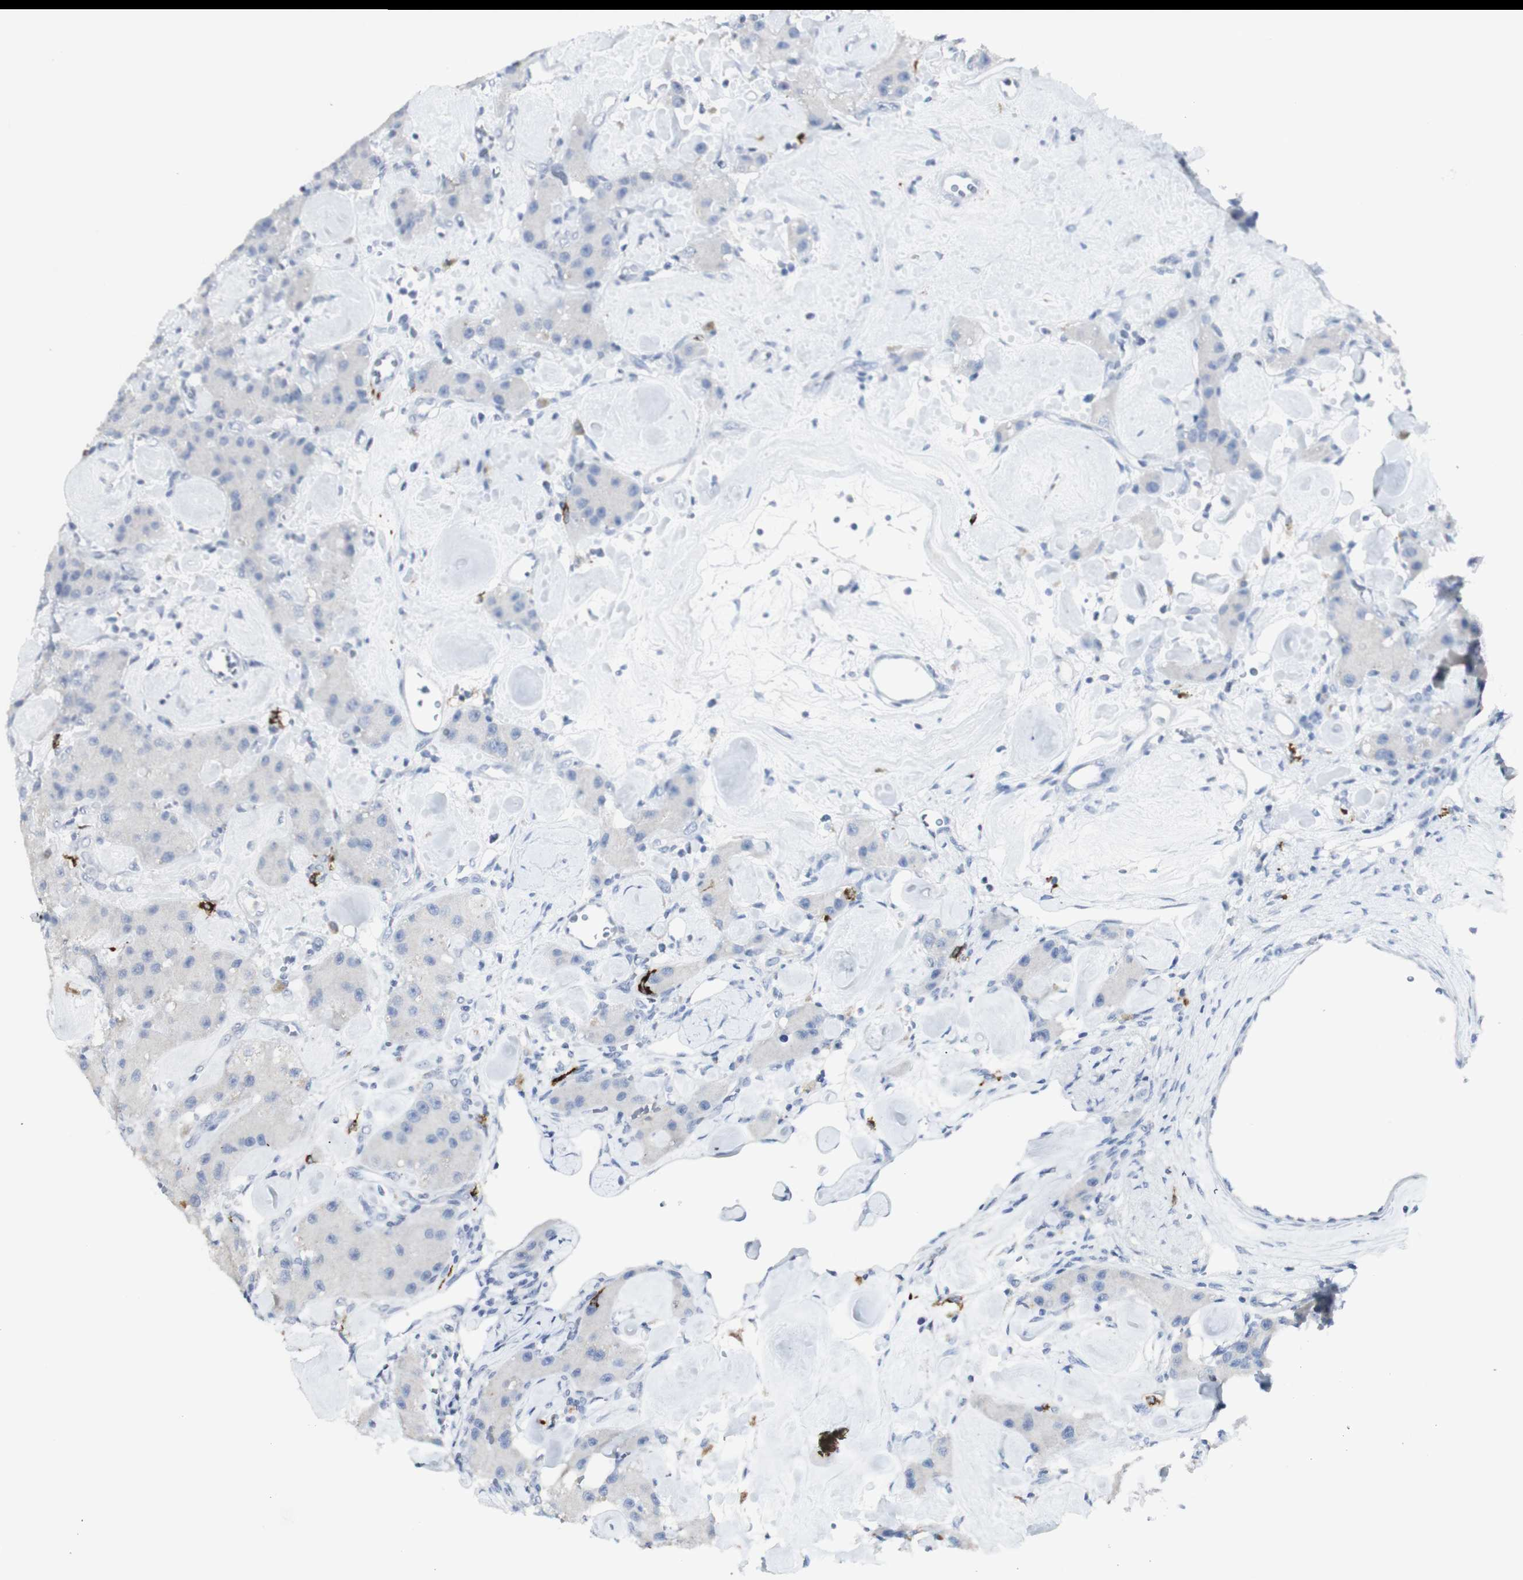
{"staining": {"intensity": "negative", "quantity": "none", "location": "none"}, "tissue": "carcinoid", "cell_type": "Tumor cells", "image_type": "cancer", "snomed": [{"axis": "morphology", "description": "Carcinoid, malignant, NOS"}, {"axis": "topography", "description": "Pancreas"}], "caption": "An immunohistochemistry (IHC) image of malignant carcinoid is shown. There is no staining in tumor cells of malignant carcinoid.", "gene": "CD207", "patient": {"sex": "male", "age": 41}}